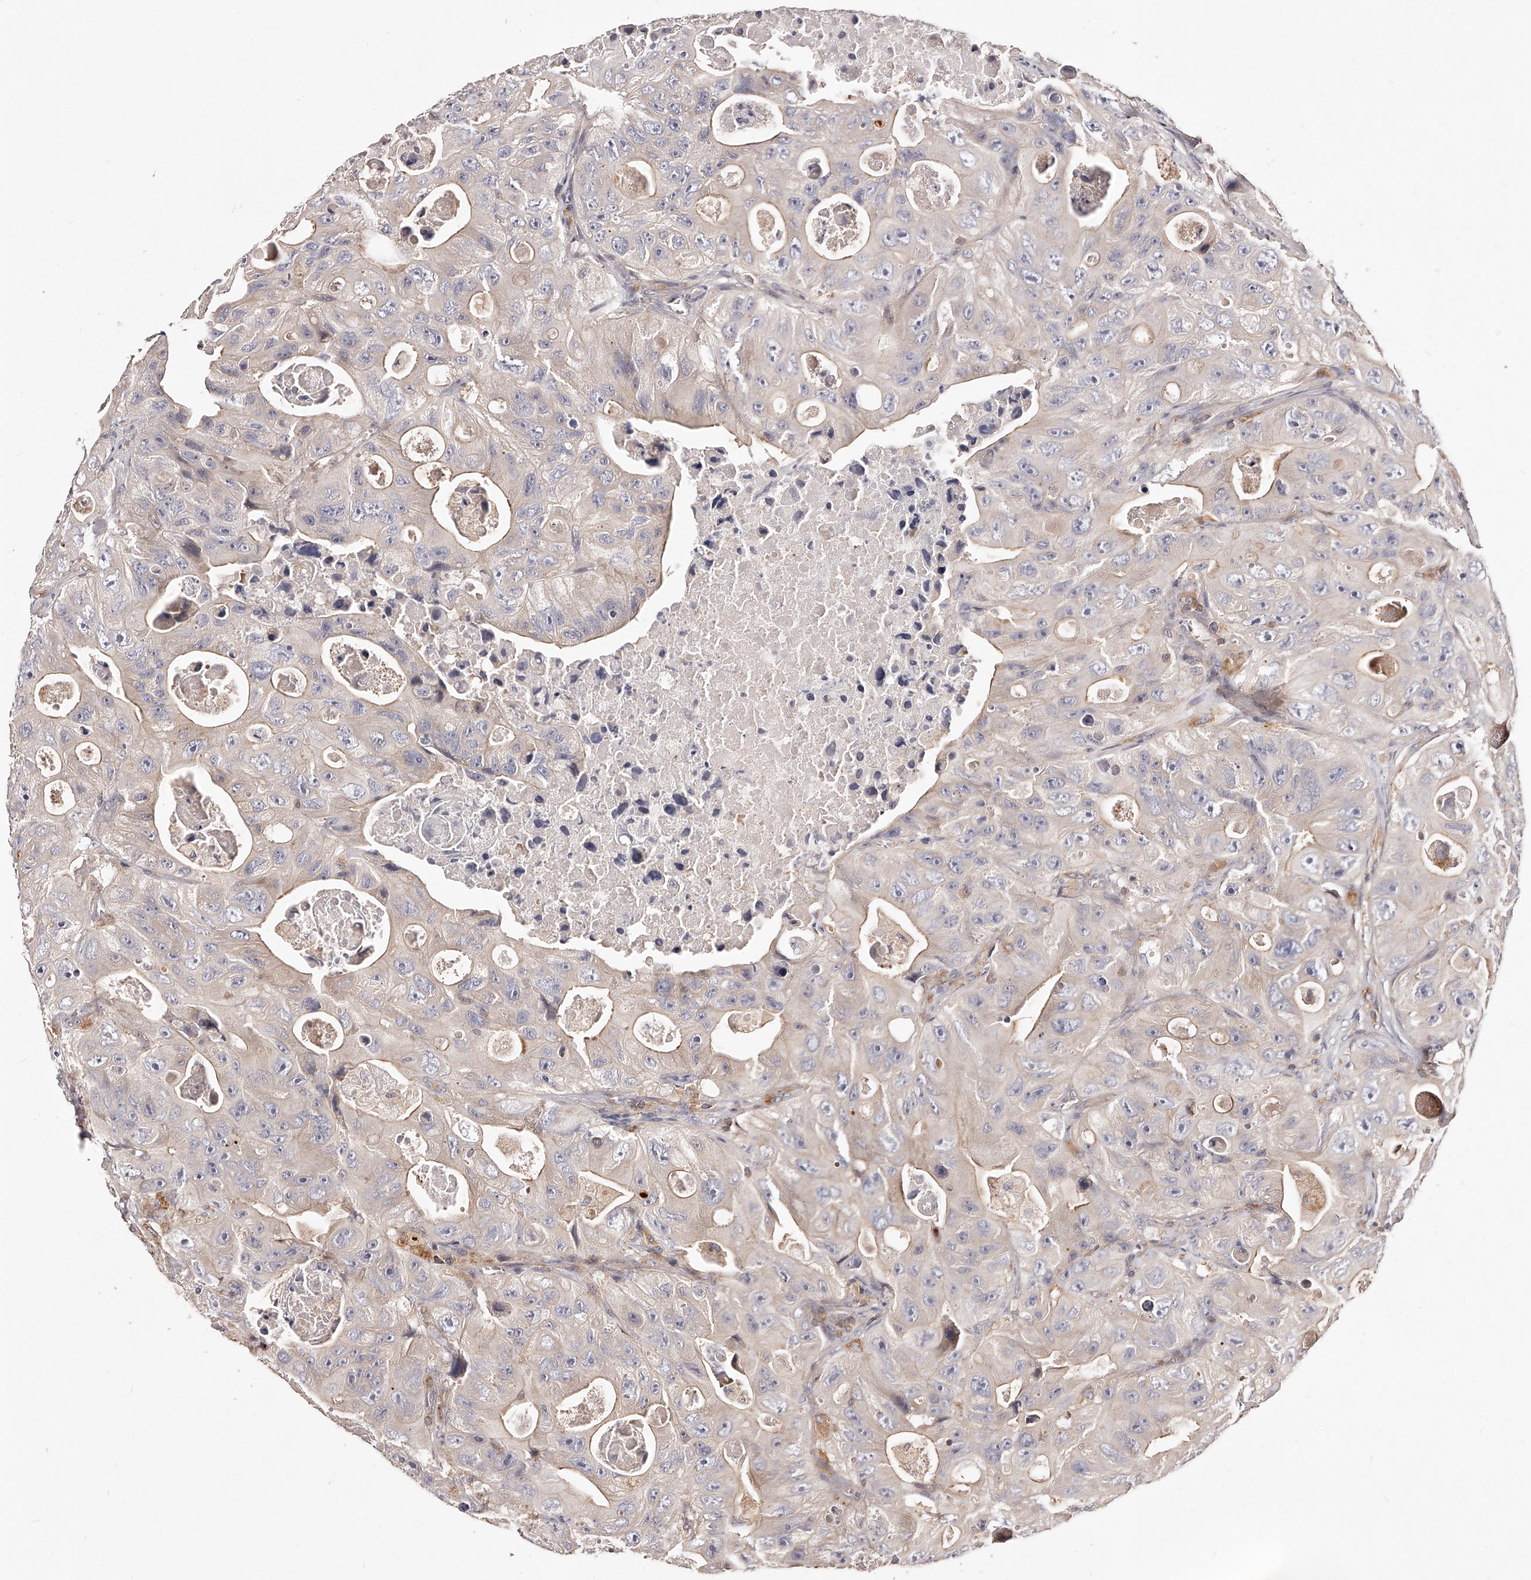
{"staining": {"intensity": "weak", "quantity": "<25%", "location": "cytoplasmic/membranous"}, "tissue": "colorectal cancer", "cell_type": "Tumor cells", "image_type": "cancer", "snomed": [{"axis": "morphology", "description": "Adenocarcinoma, NOS"}, {"axis": "topography", "description": "Colon"}], "caption": "Immunohistochemical staining of human colorectal adenocarcinoma shows no significant staining in tumor cells.", "gene": "PHACTR1", "patient": {"sex": "female", "age": 46}}